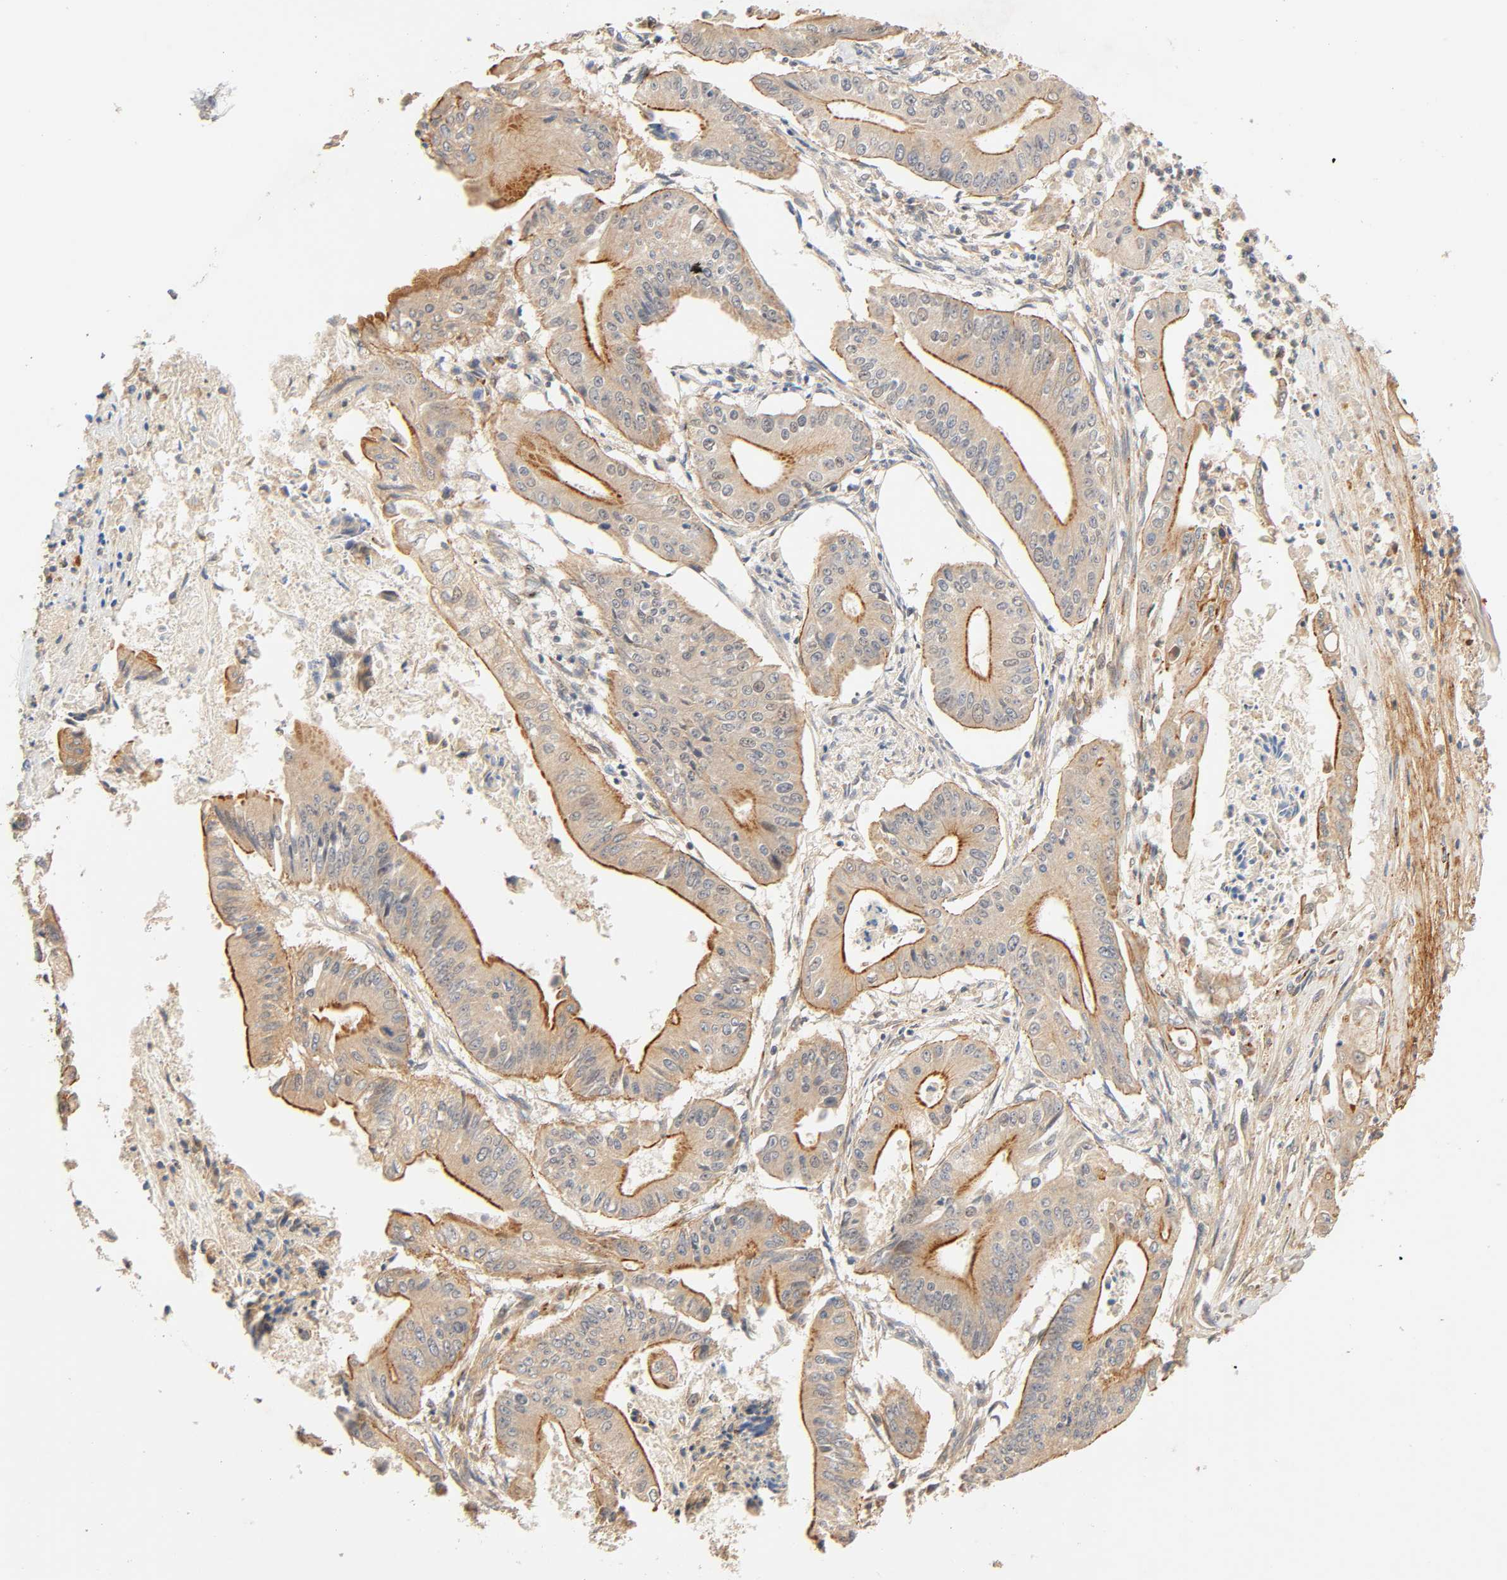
{"staining": {"intensity": "weak", "quantity": ">75%", "location": "cytoplasmic/membranous"}, "tissue": "pancreatic cancer", "cell_type": "Tumor cells", "image_type": "cancer", "snomed": [{"axis": "morphology", "description": "Normal tissue, NOS"}, {"axis": "topography", "description": "Lymph node"}], "caption": "High-magnification brightfield microscopy of pancreatic cancer stained with DAB (3,3'-diaminobenzidine) (brown) and counterstained with hematoxylin (blue). tumor cells exhibit weak cytoplasmic/membranous staining is identified in approximately>75% of cells.", "gene": "CACNA1G", "patient": {"sex": "male", "age": 62}}